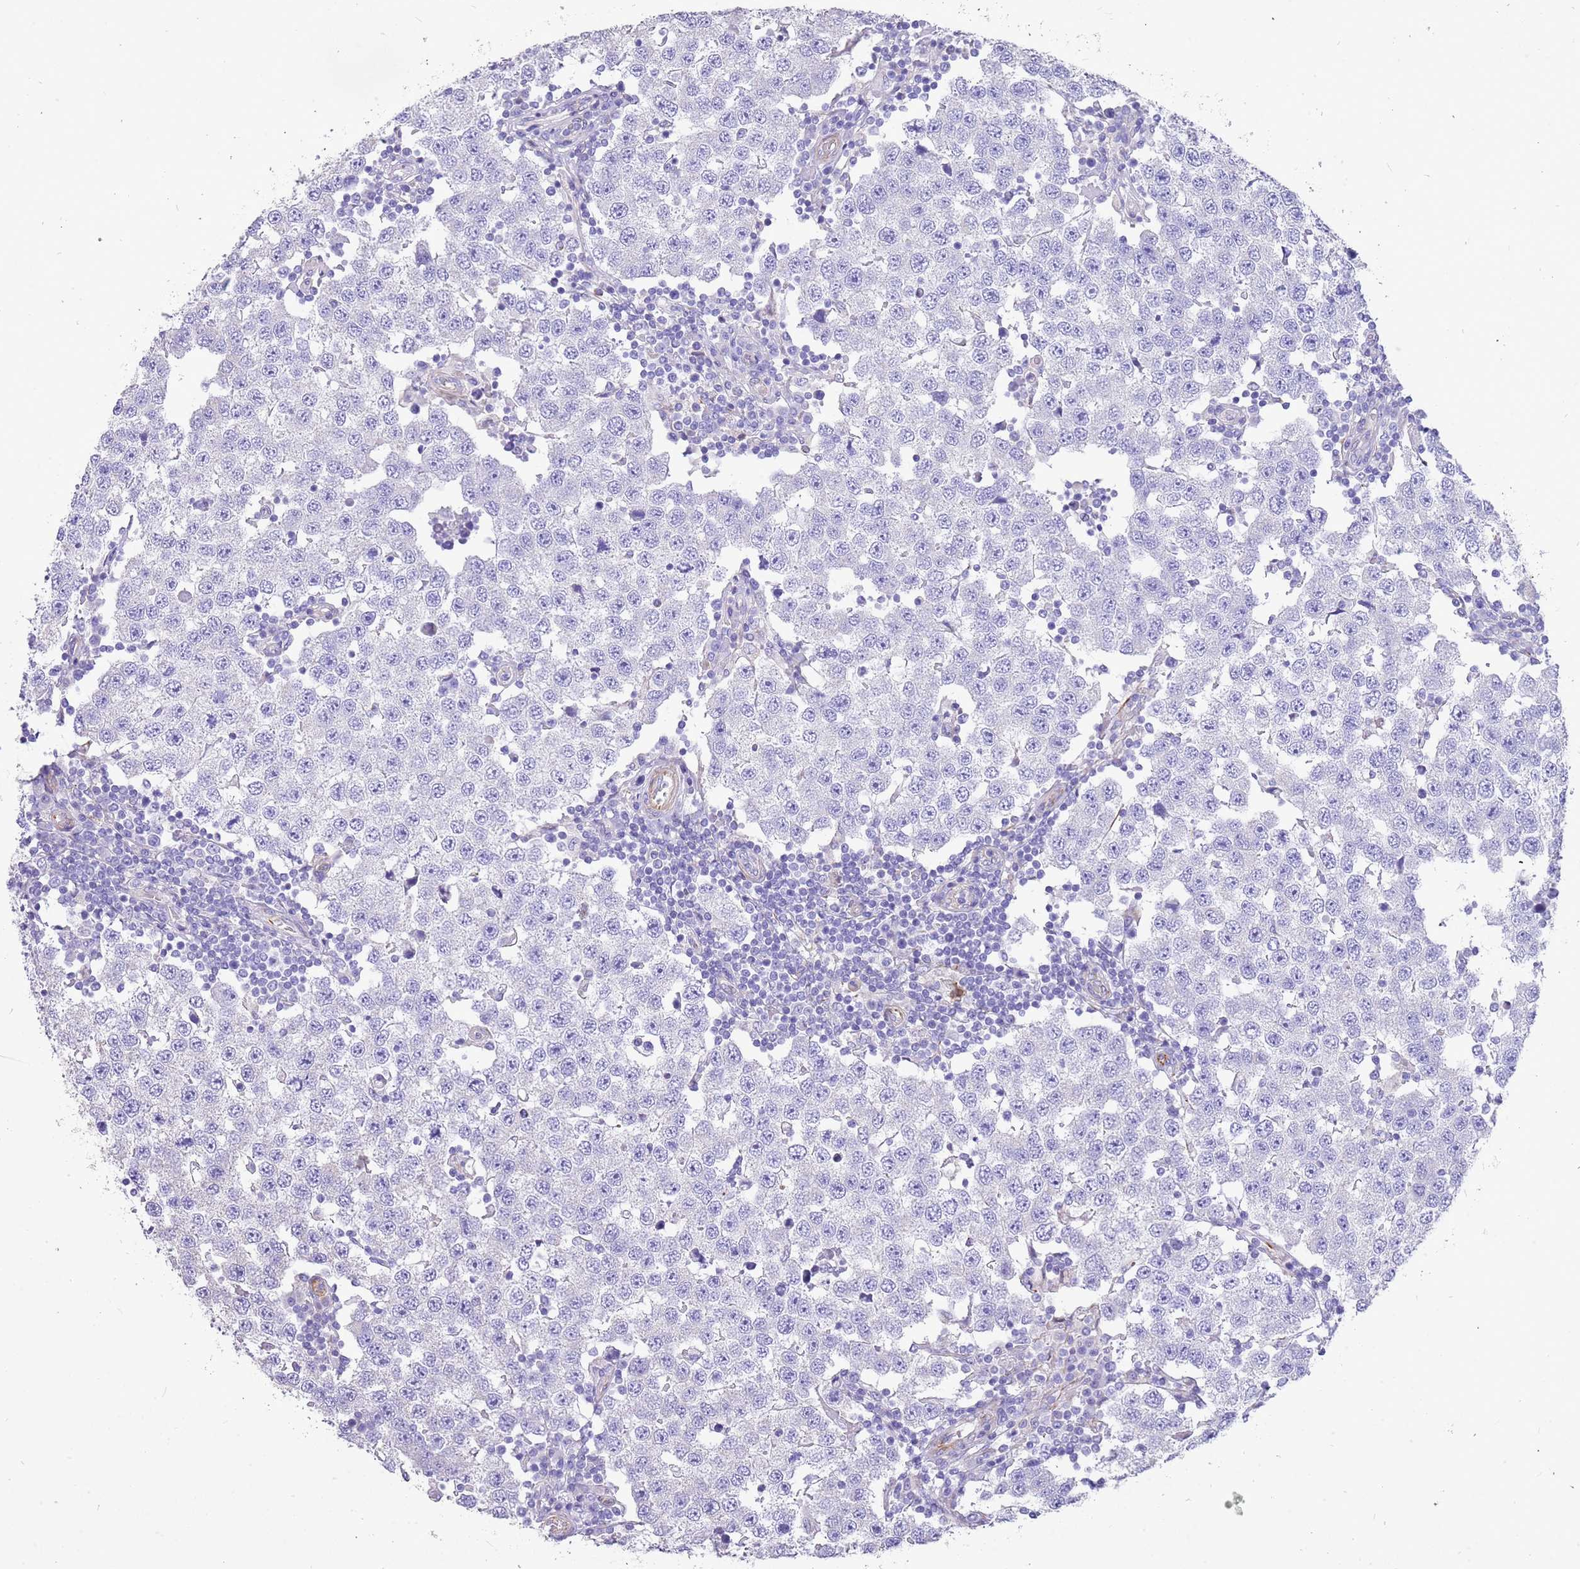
{"staining": {"intensity": "negative", "quantity": "none", "location": "none"}, "tissue": "testis cancer", "cell_type": "Tumor cells", "image_type": "cancer", "snomed": [{"axis": "morphology", "description": "Seminoma, NOS"}, {"axis": "topography", "description": "Testis"}], "caption": "IHC photomicrograph of seminoma (testis) stained for a protein (brown), which reveals no expression in tumor cells.", "gene": "ZDHHC1", "patient": {"sex": "male", "age": 34}}